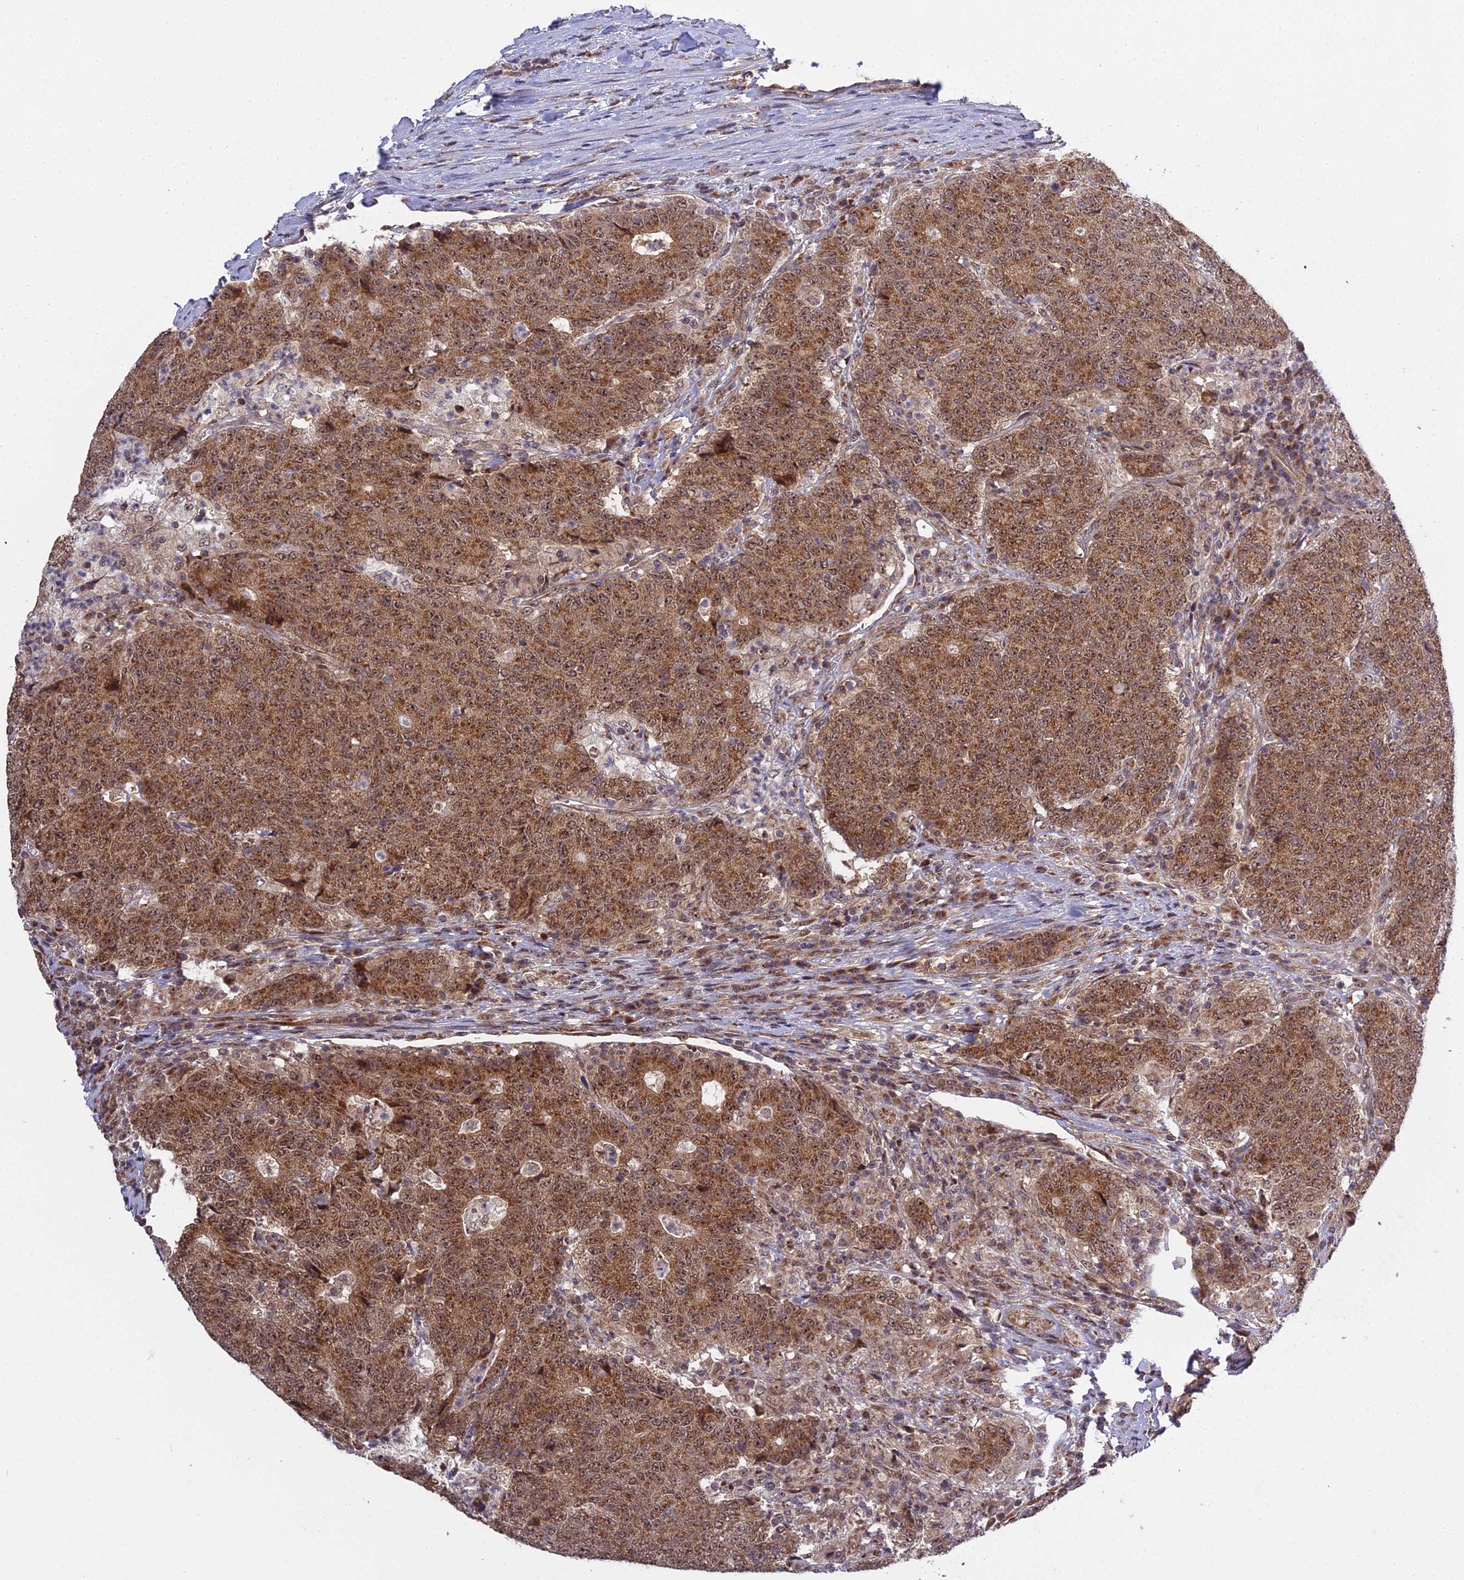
{"staining": {"intensity": "moderate", "quantity": ">75%", "location": "cytoplasmic/membranous,nuclear"}, "tissue": "colorectal cancer", "cell_type": "Tumor cells", "image_type": "cancer", "snomed": [{"axis": "morphology", "description": "Adenocarcinoma, NOS"}, {"axis": "topography", "description": "Colon"}], "caption": "Approximately >75% of tumor cells in human colorectal adenocarcinoma demonstrate moderate cytoplasmic/membranous and nuclear protein positivity as visualized by brown immunohistochemical staining.", "gene": "MEOX1", "patient": {"sex": "female", "age": 75}}